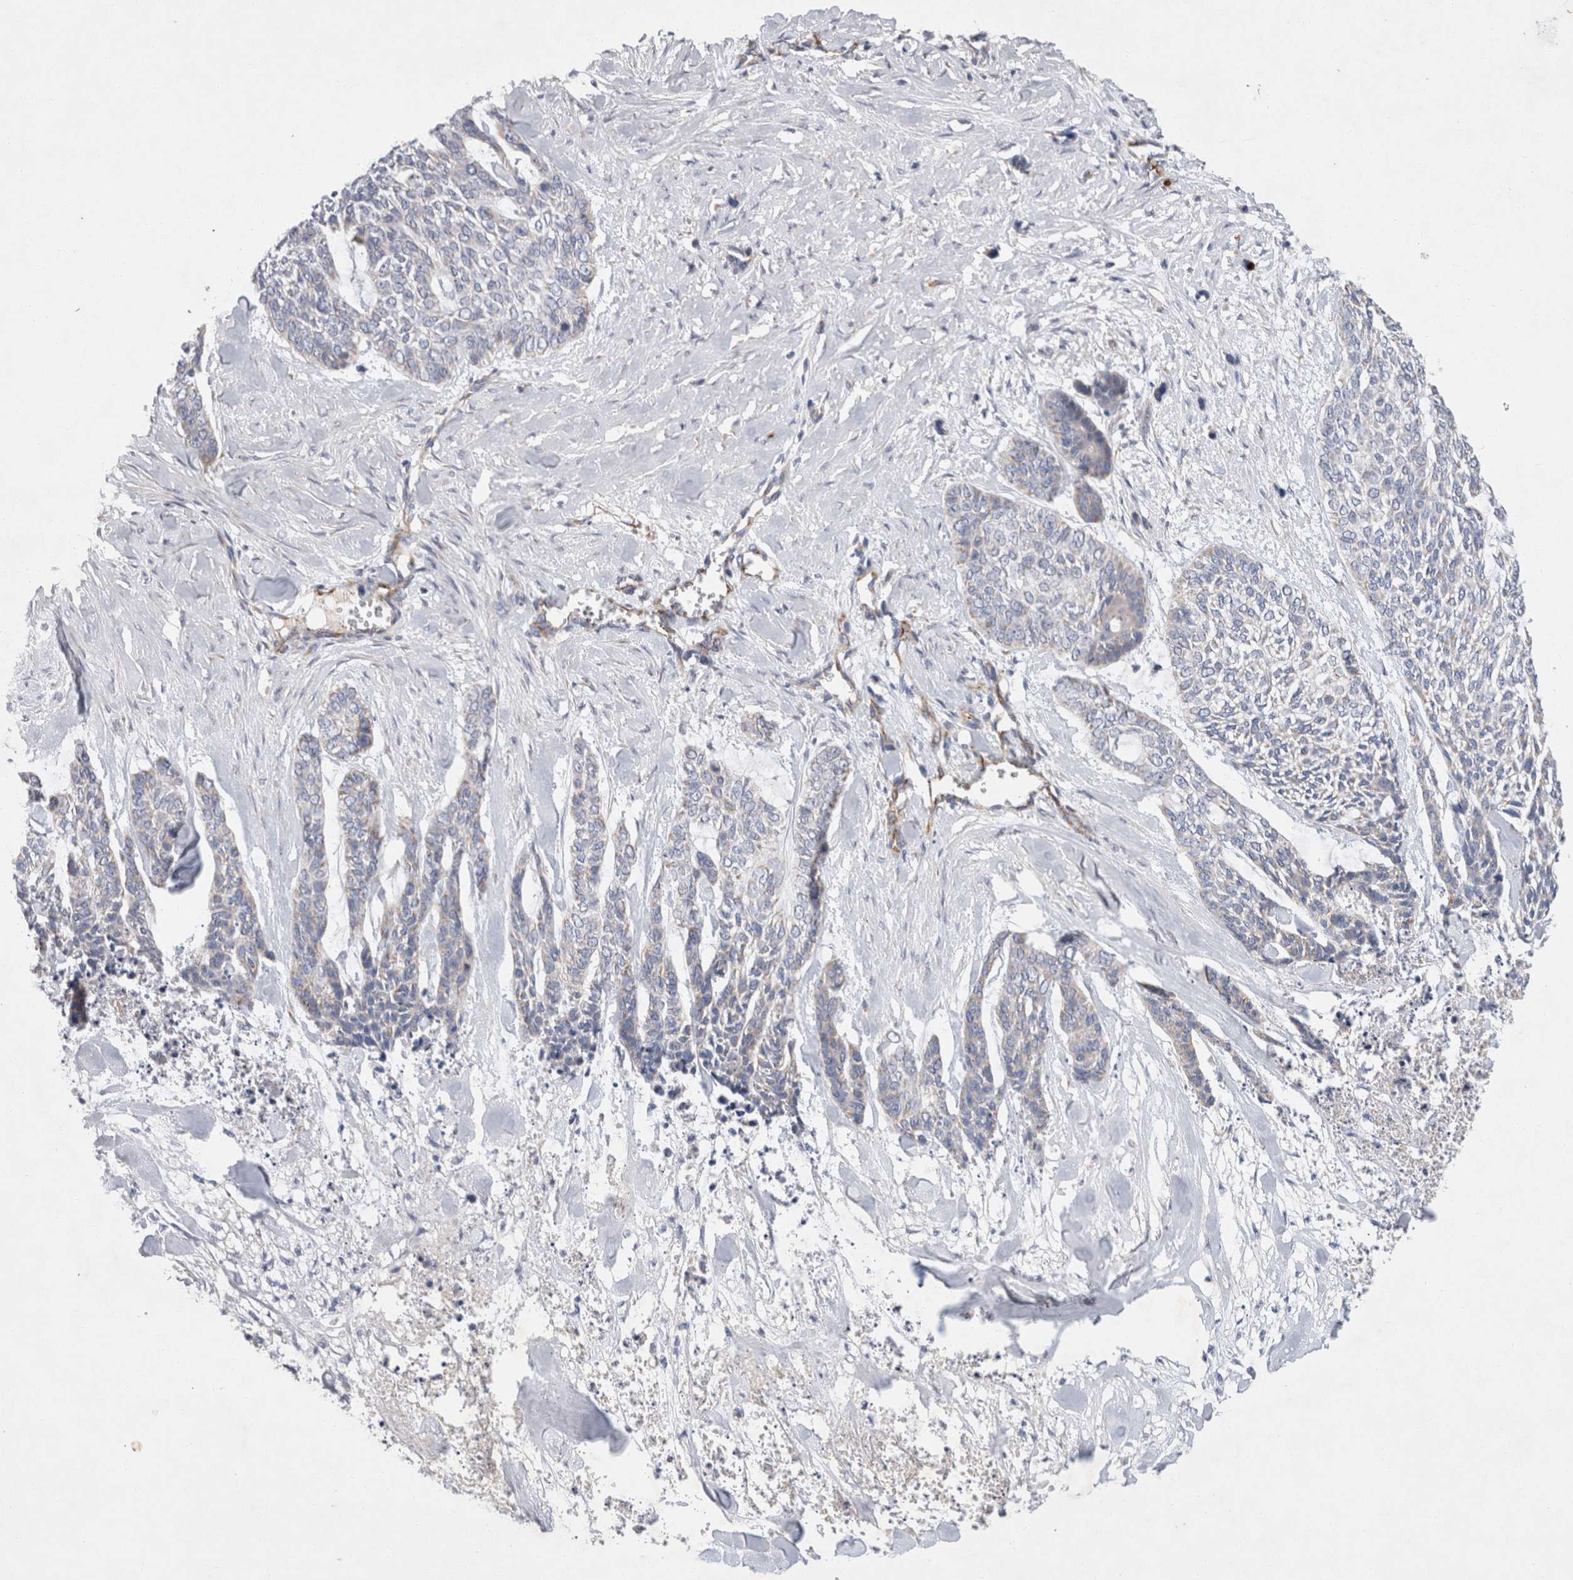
{"staining": {"intensity": "weak", "quantity": "25%-75%", "location": "cytoplasmic/membranous"}, "tissue": "skin cancer", "cell_type": "Tumor cells", "image_type": "cancer", "snomed": [{"axis": "morphology", "description": "Basal cell carcinoma"}, {"axis": "topography", "description": "Skin"}], "caption": "This is a photomicrograph of immunohistochemistry (IHC) staining of skin cancer (basal cell carcinoma), which shows weak positivity in the cytoplasmic/membranous of tumor cells.", "gene": "IARS2", "patient": {"sex": "female", "age": 64}}